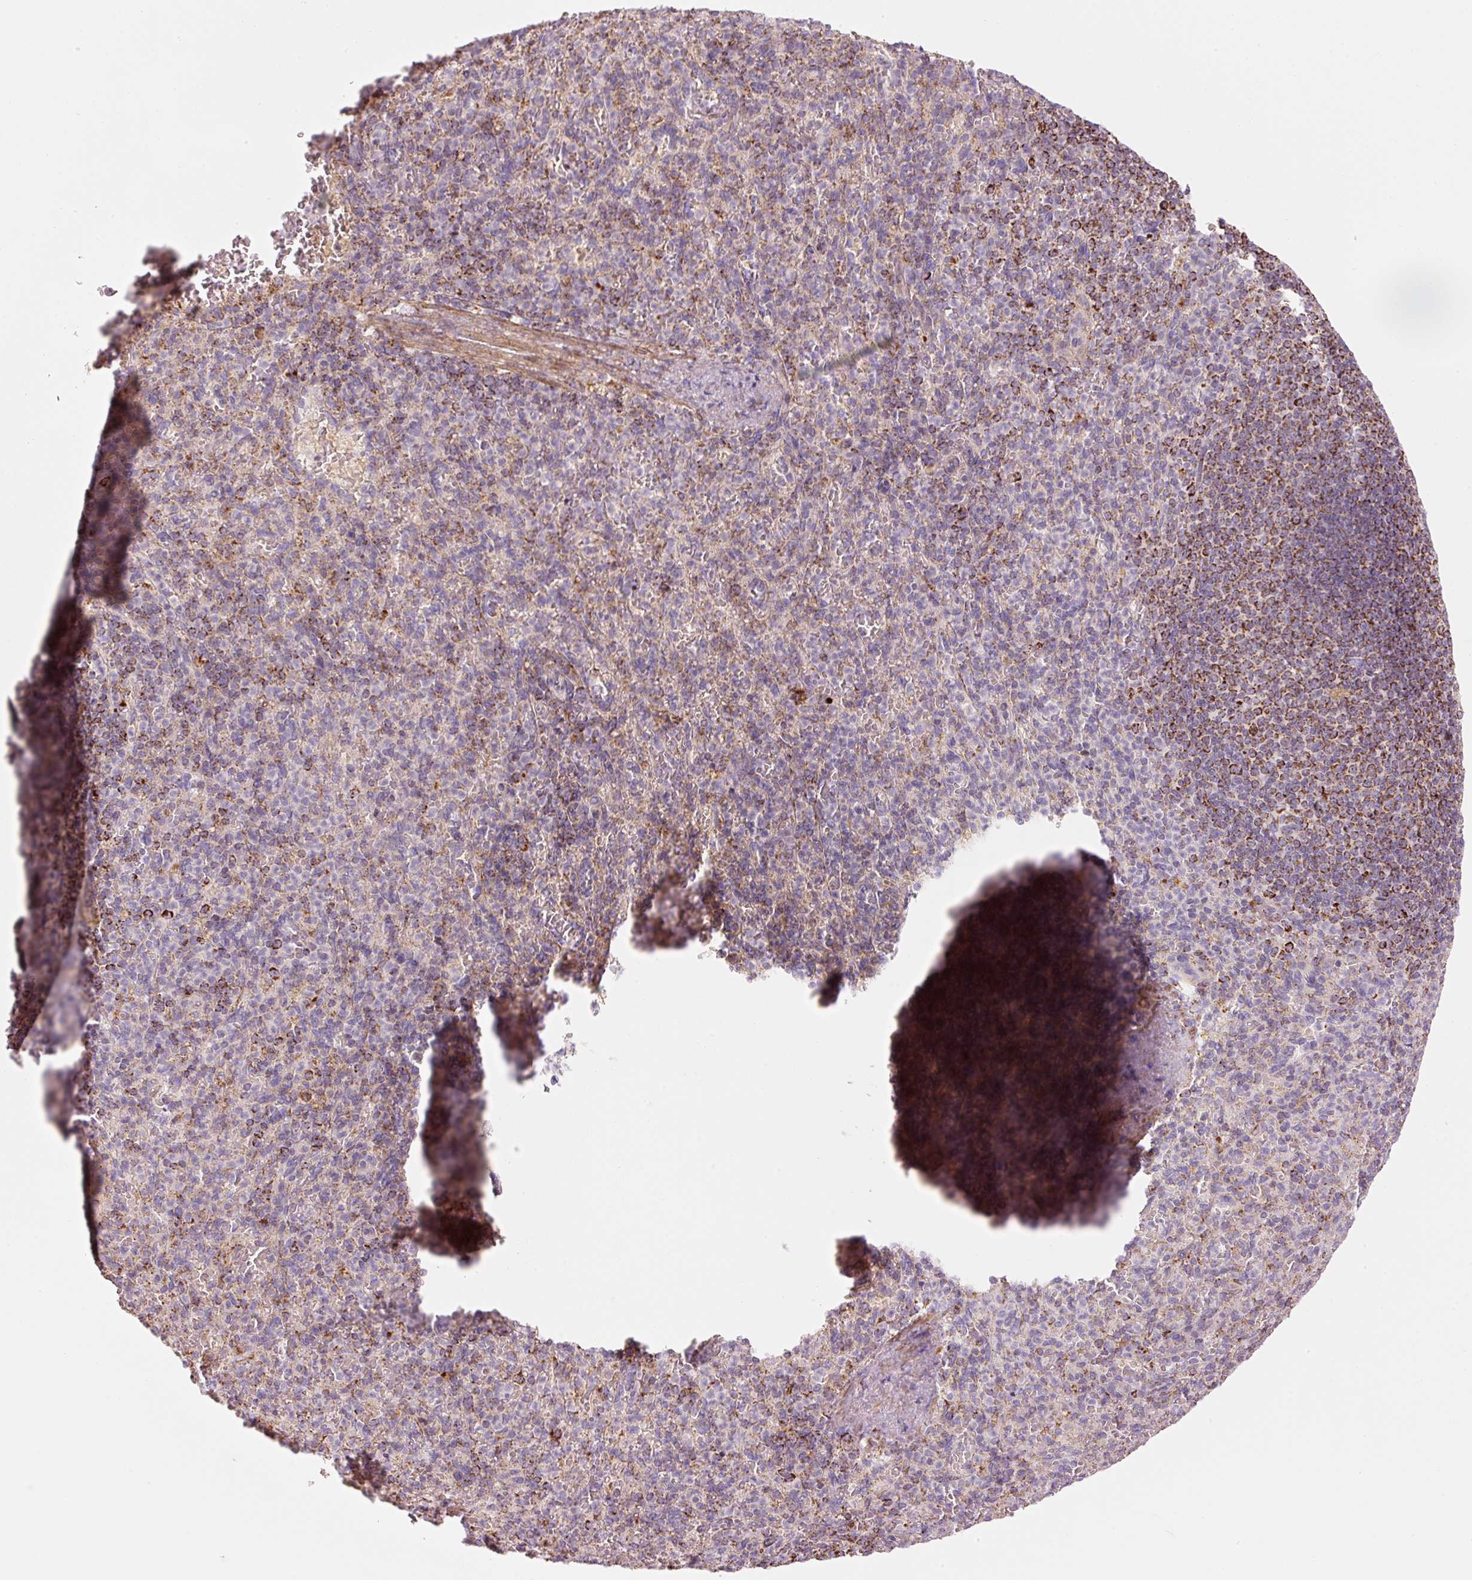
{"staining": {"intensity": "moderate", "quantity": "<25%", "location": "cytoplasmic/membranous"}, "tissue": "spleen", "cell_type": "Cells in red pulp", "image_type": "normal", "snomed": [{"axis": "morphology", "description": "Normal tissue, NOS"}, {"axis": "topography", "description": "Spleen"}], "caption": "The histopathology image shows staining of benign spleen, revealing moderate cytoplasmic/membranous protein expression (brown color) within cells in red pulp. The staining was performed using DAB to visualize the protein expression in brown, while the nuclei were stained in blue with hematoxylin (Magnification: 20x).", "gene": "C17orf98", "patient": {"sex": "female", "age": 74}}